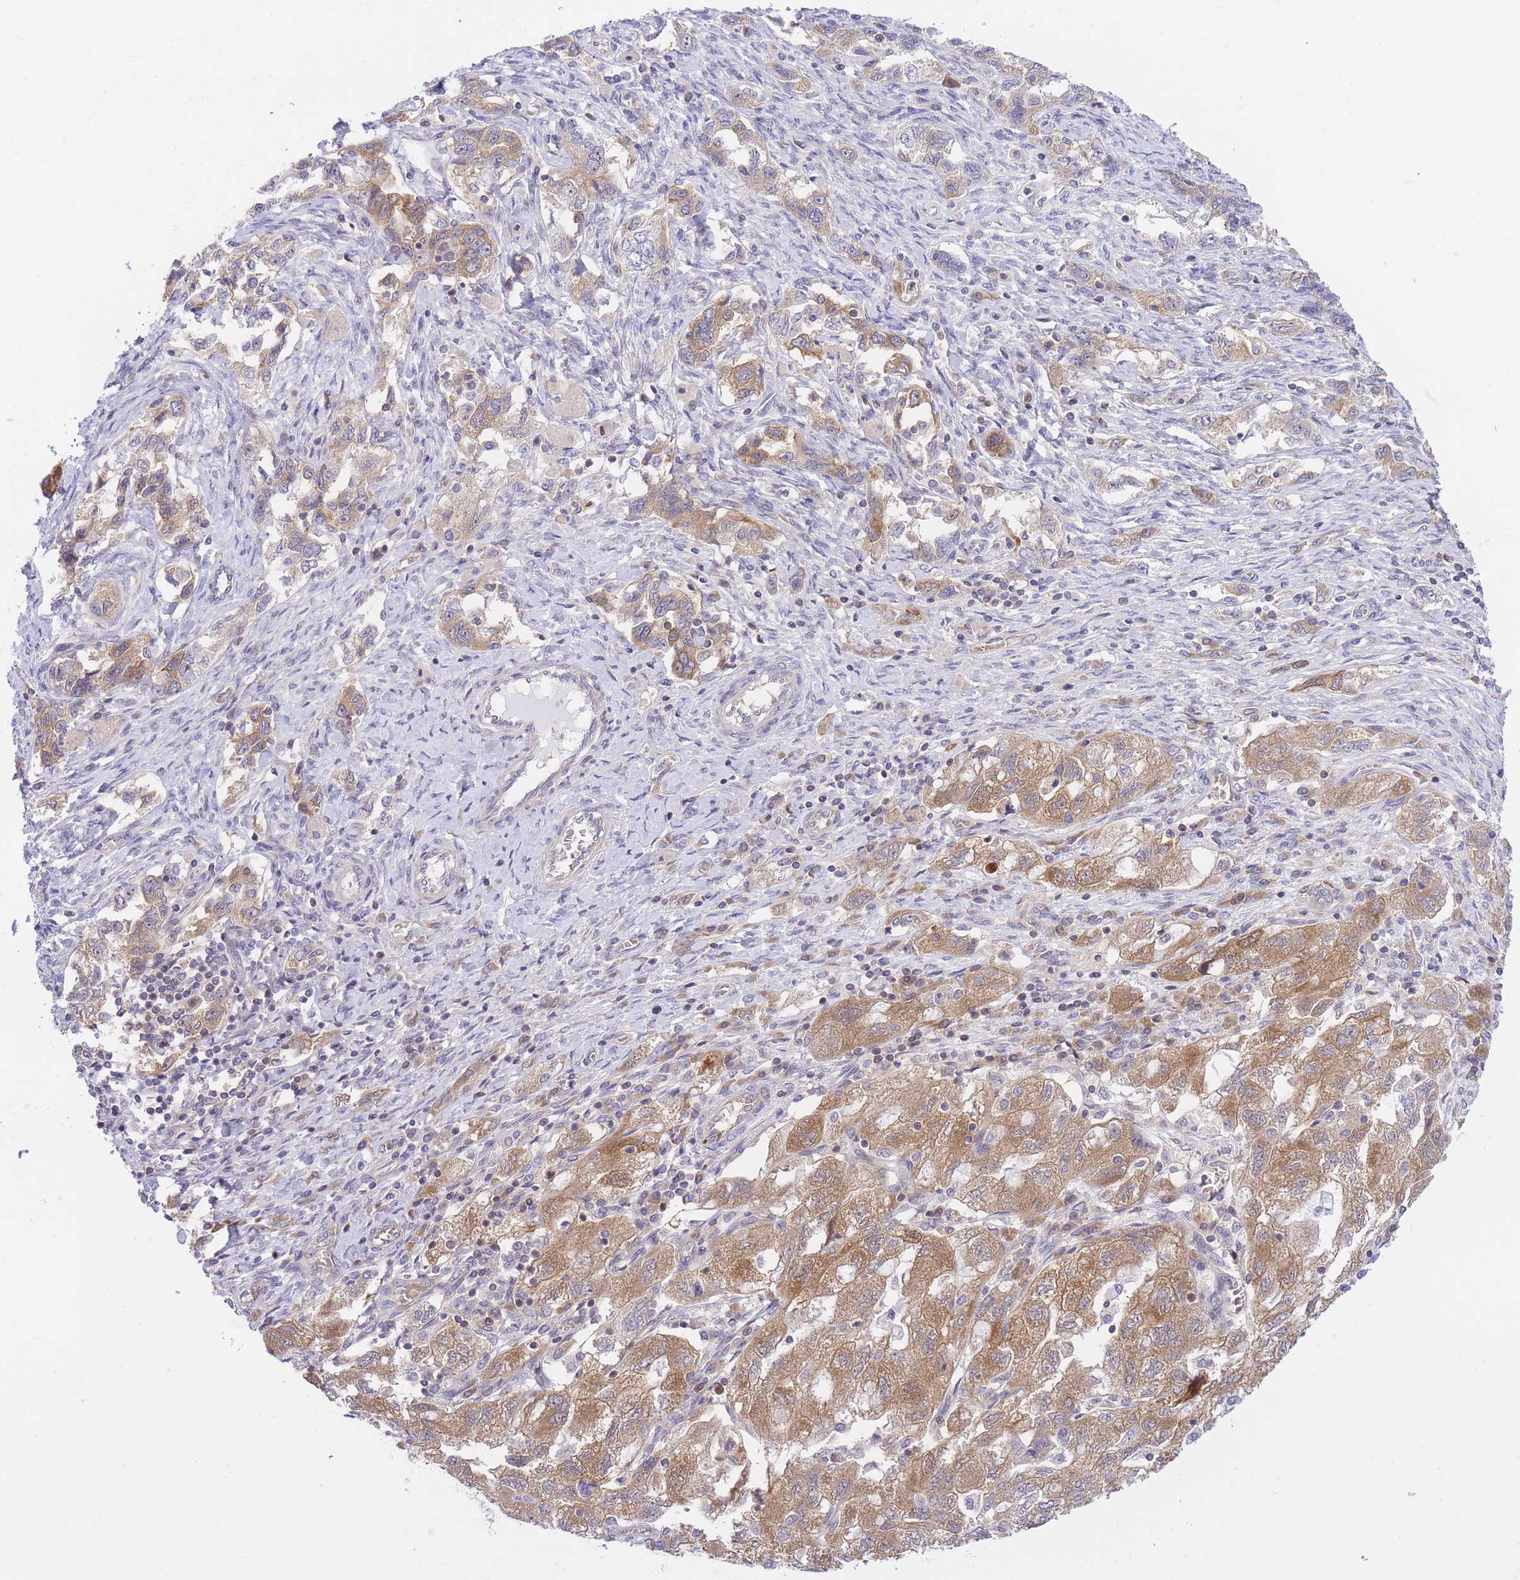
{"staining": {"intensity": "moderate", "quantity": ">75%", "location": "cytoplasmic/membranous"}, "tissue": "ovarian cancer", "cell_type": "Tumor cells", "image_type": "cancer", "snomed": [{"axis": "morphology", "description": "Carcinoma, NOS"}, {"axis": "morphology", "description": "Cystadenocarcinoma, serous, NOS"}, {"axis": "topography", "description": "Ovary"}], "caption": "A photomicrograph of human ovarian cancer stained for a protein displays moderate cytoplasmic/membranous brown staining in tumor cells. Using DAB (brown) and hematoxylin (blue) stains, captured at high magnification using brightfield microscopy.", "gene": "EIF2B2", "patient": {"sex": "female", "age": 69}}